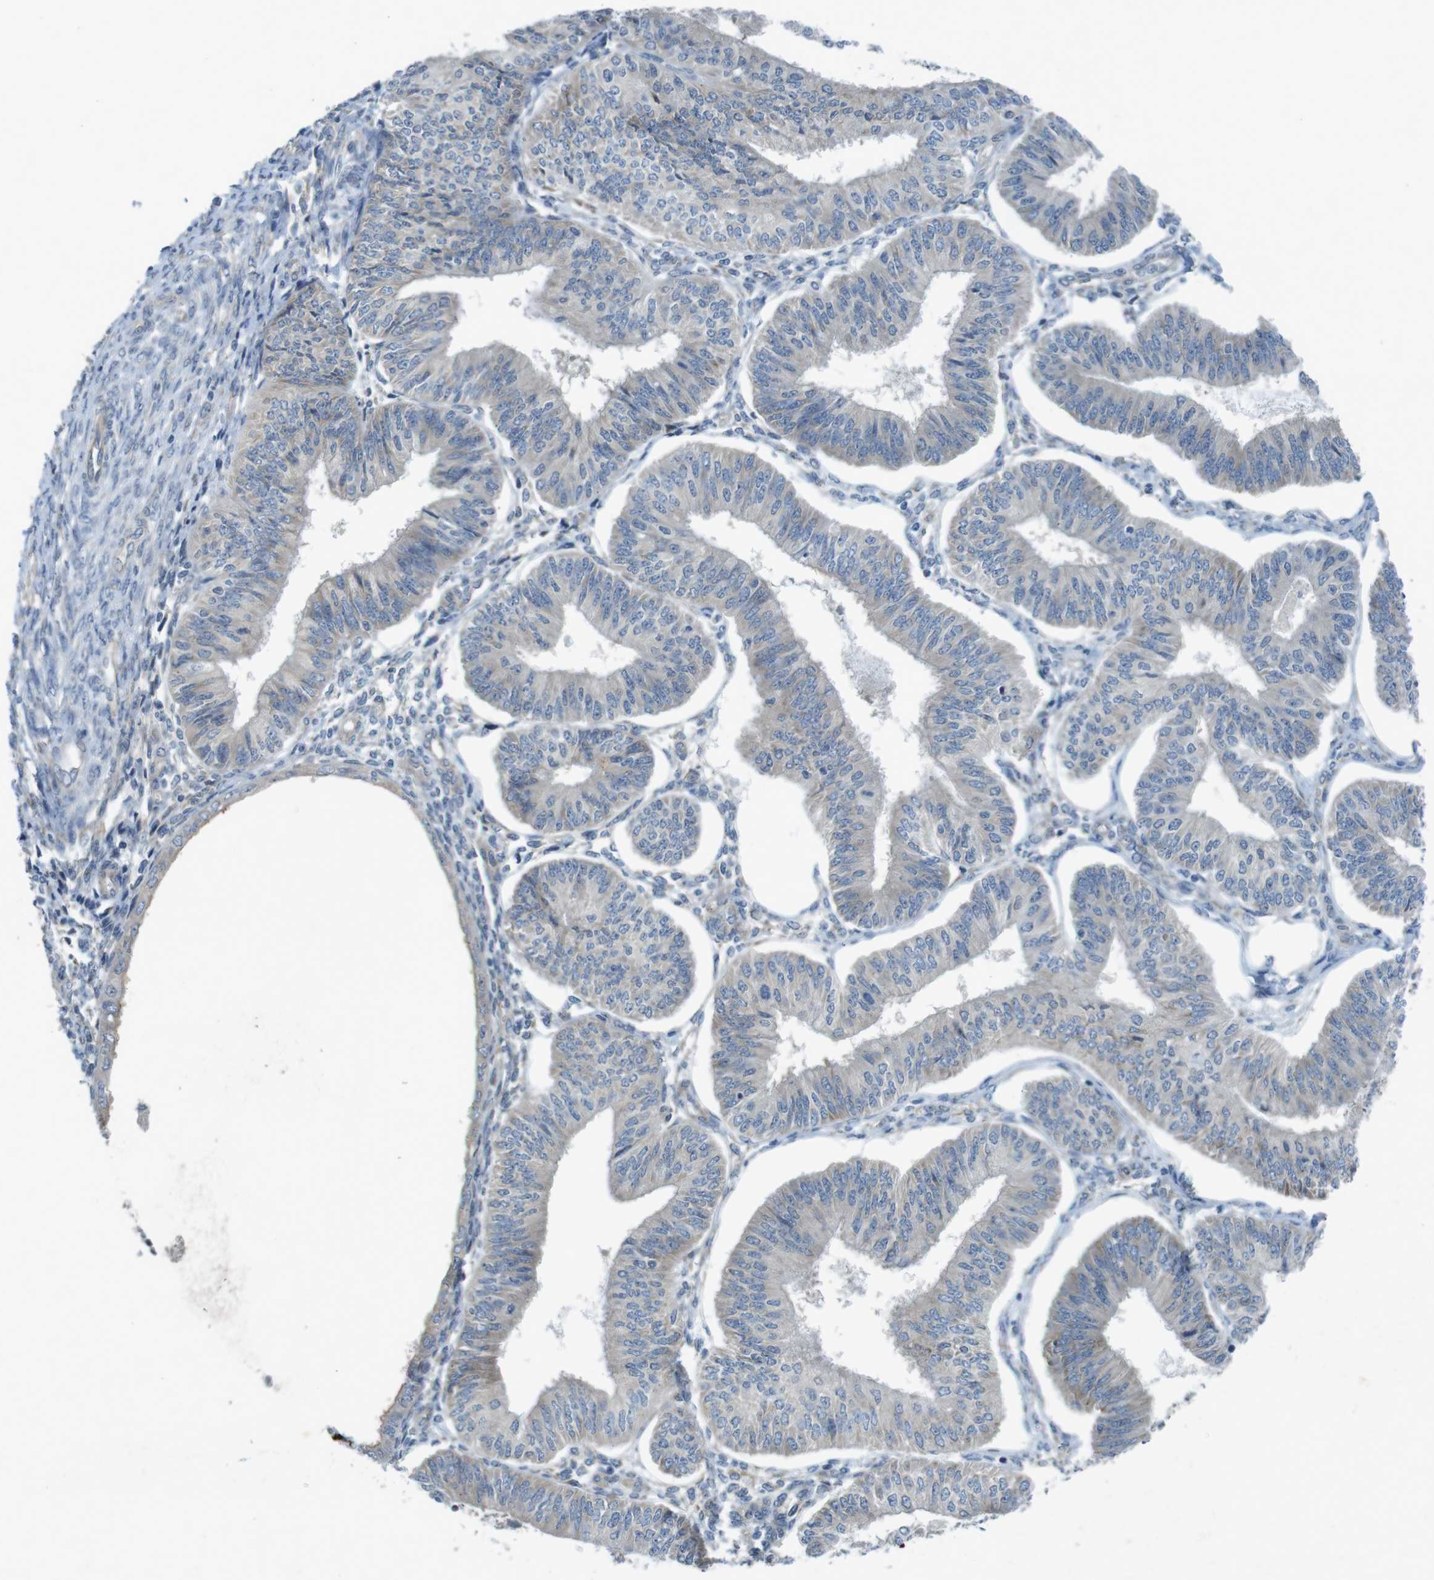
{"staining": {"intensity": "negative", "quantity": "none", "location": "none"}, "tissue": "endometrial cancer", "cell_type": "Tumor cells", "image_type": "cancer", "snomed": [{"axis": "morphology", "description": "Adenocarcinoma, NOS"}, {"axis": "topography", "description": "Endometrium"}], "caption": "High magnification brightfield microscopy of endometrial cancer (adenocarcinoma) stained with DAB (brown) and counterstained with hematoxylin (blue): tumor cells show no significant expression.", "gene": "FLCN", "patient": {"sex": "female", "age": 58}}